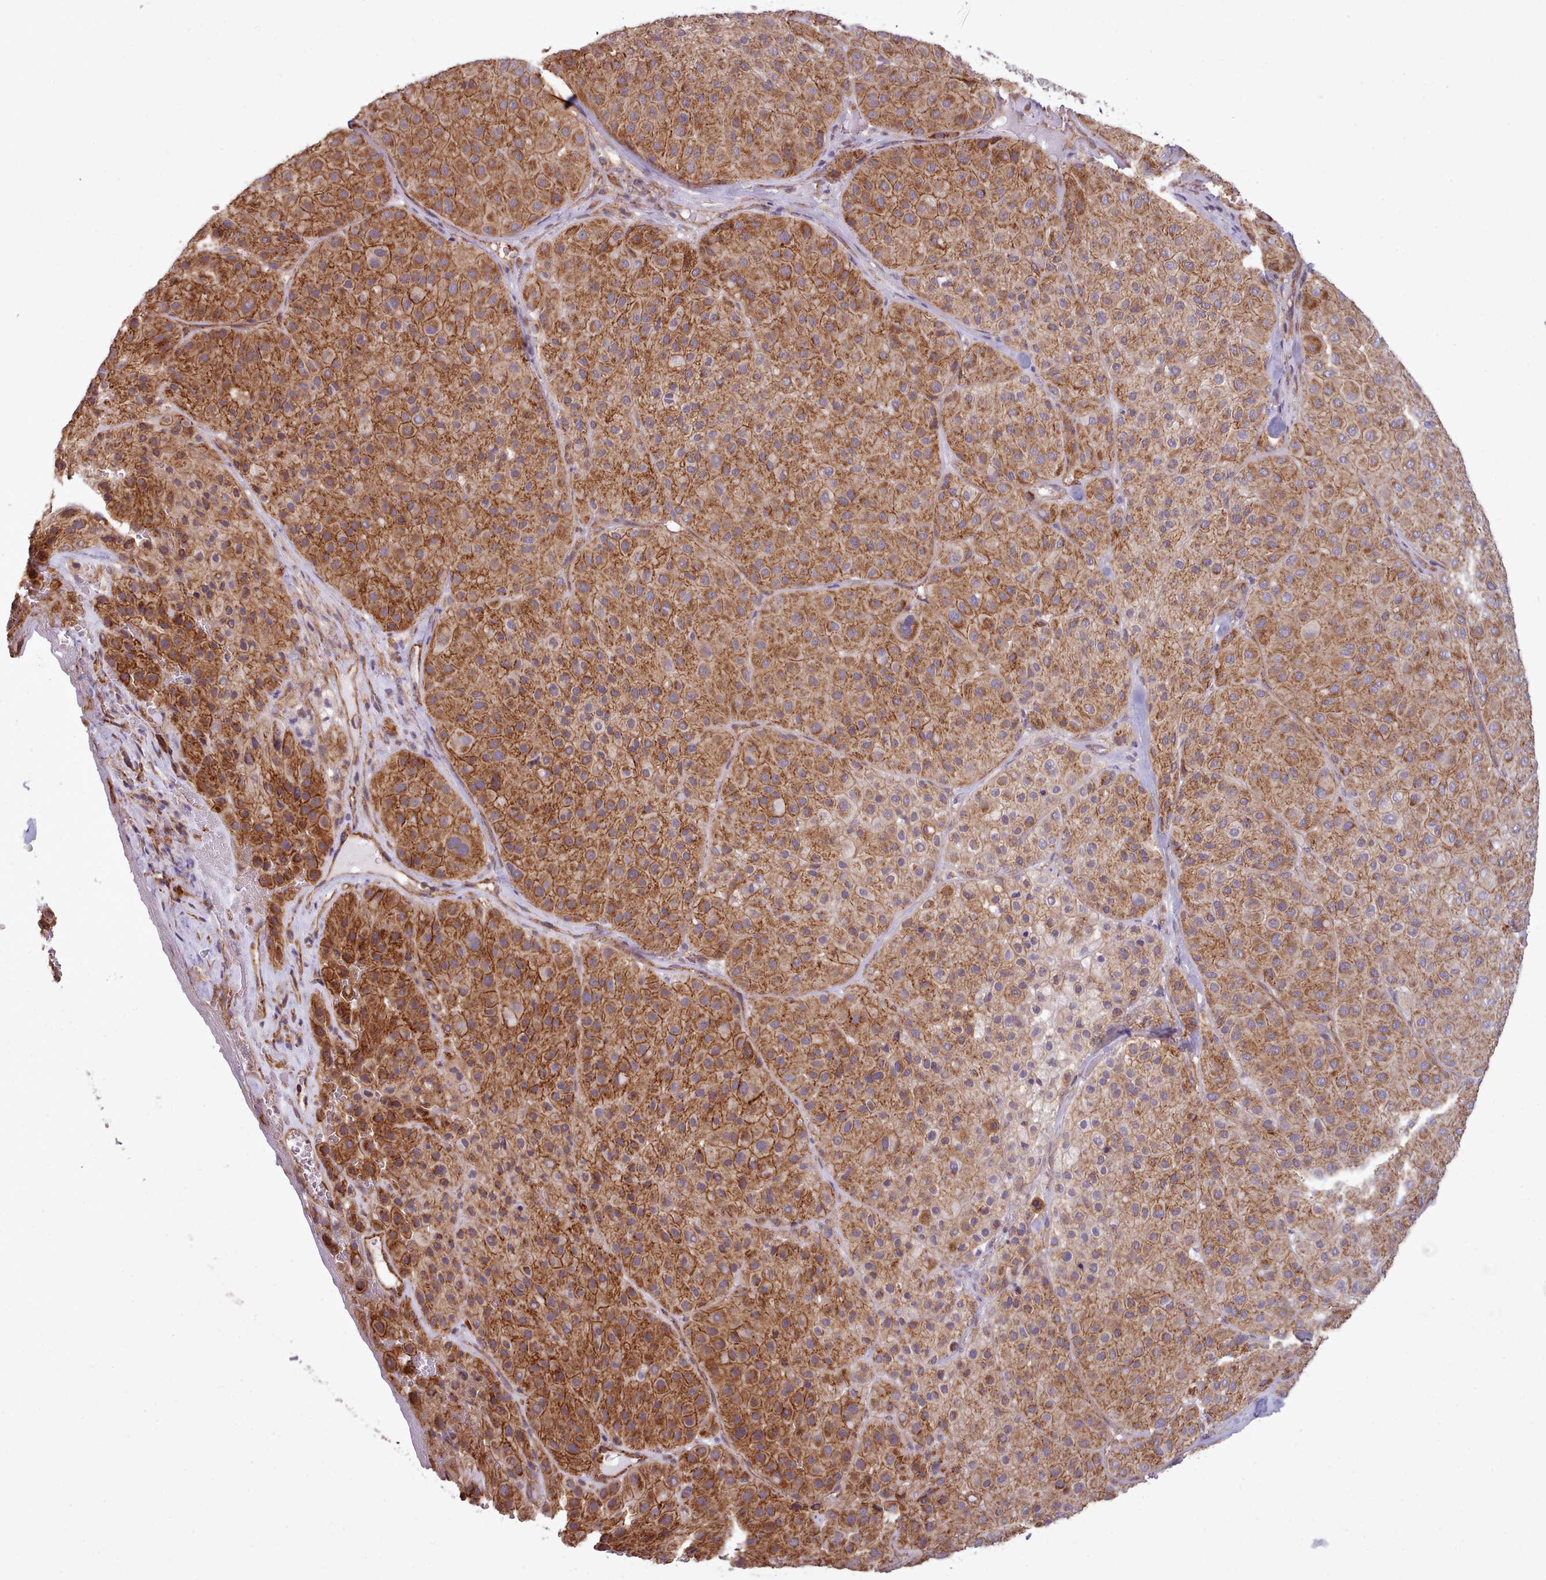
{"staining": {"intensity": "strong", "quantity": ">75%", "location": "cytoplasmic/membranous"}, "tissue": "melanoma", "cell_type": "Tumor cells", "image_type": "cancer", "snomed": [{"axis": "morphology", "description": "Malignant melanoma, Metastatic site"}, {"axis": "topography", "description": "Smooth muscle"}], "caption": "DAB immunohistochemical staining of human malignant melanoma (metastatic site) shows strong cytoplasmic/membranous protein positivity in approximately >75% of tumor cells.", "gene": "MRPL46", "patient": {"sex": "male", "age": 41}}